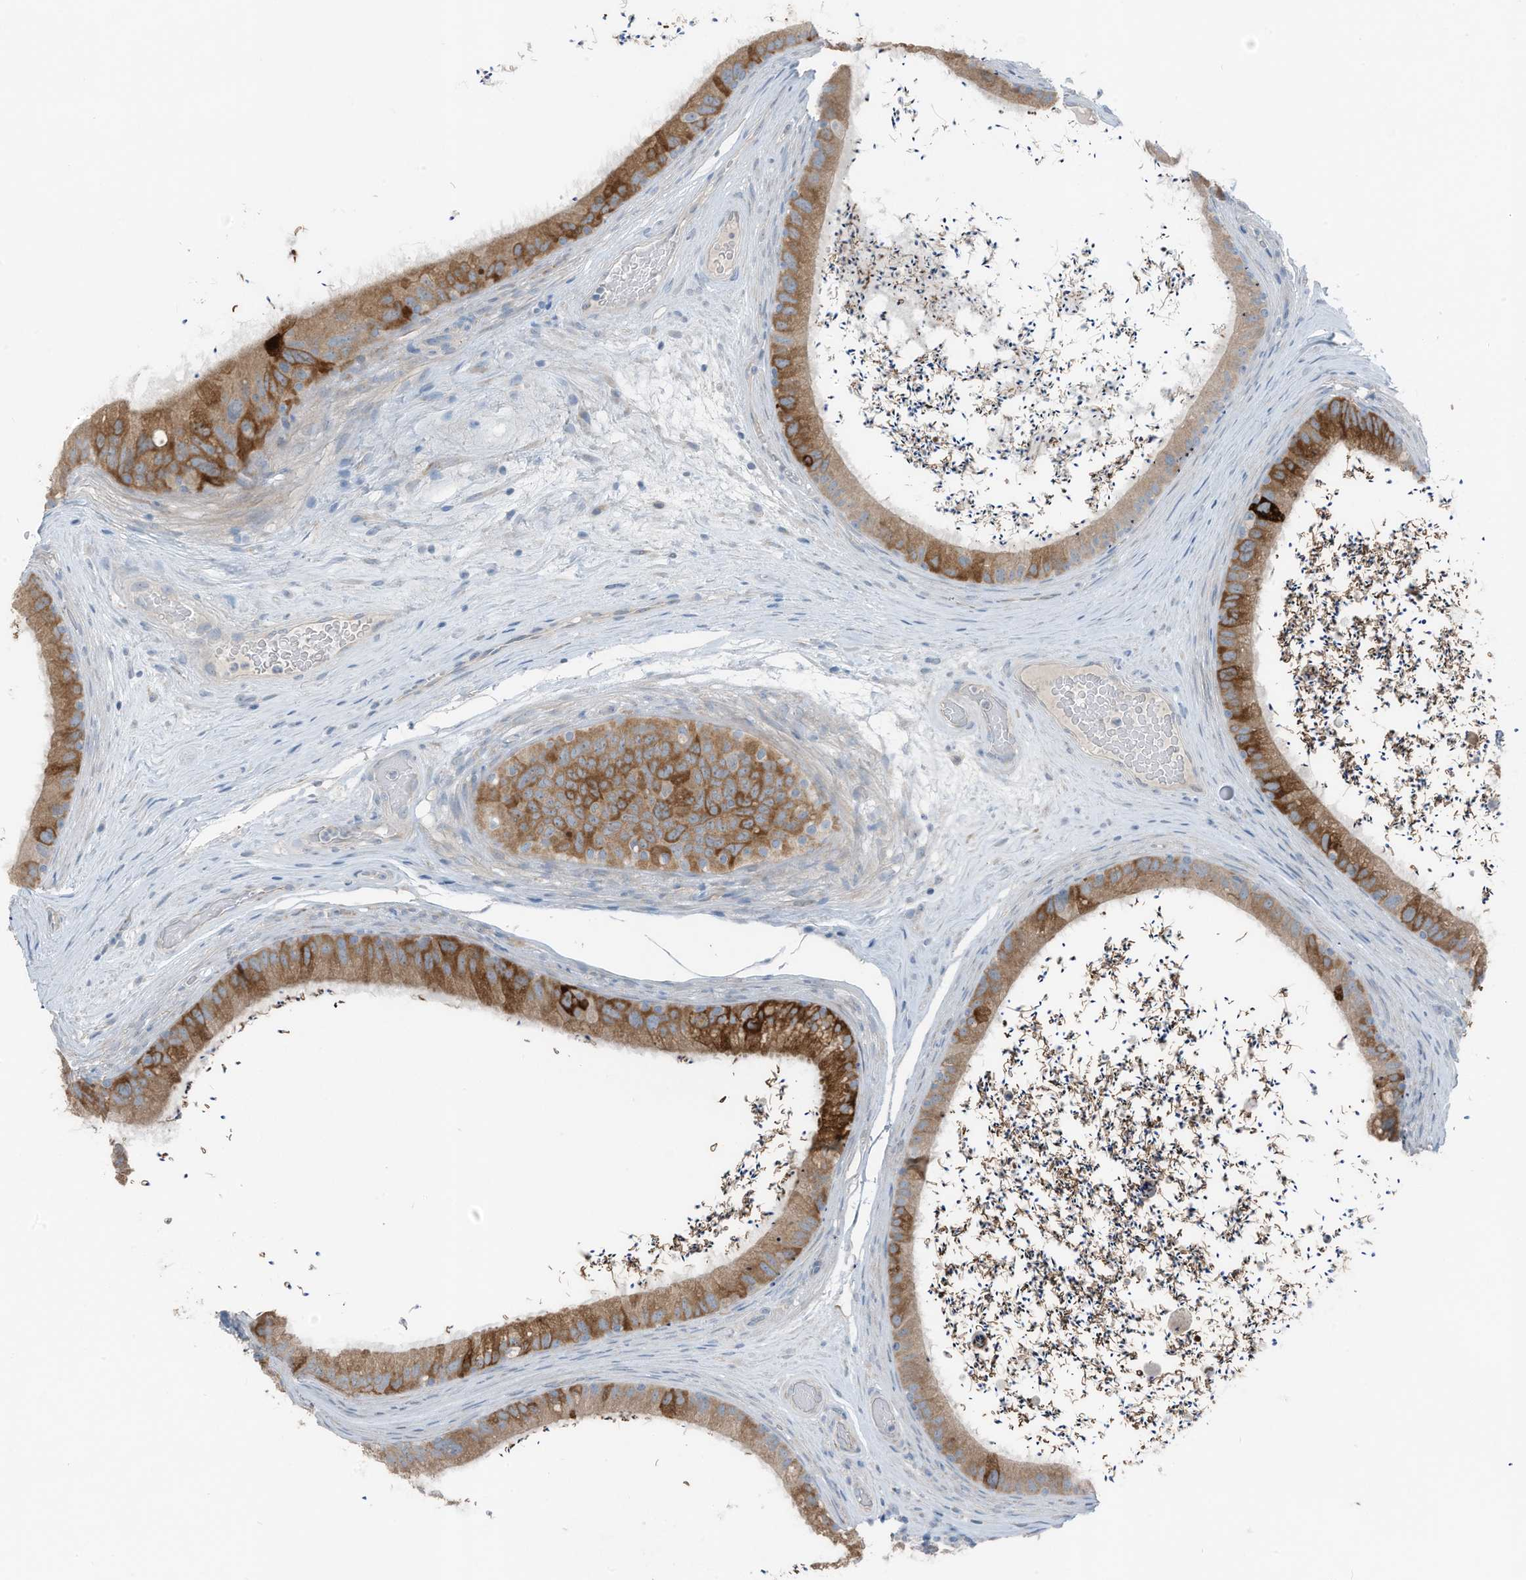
{"staining": {"intensity": "strong", "quantity": ">75%", "location": "cytoplasmic/membranous"}, "tissue": "epididymis", "cell_type": "Glandular cells", "image_type": "normal", "snomed": [{"axis": "morphology", "description": "Normal tissue, NOS"}, {"axis": "topography", "description": "Epididymis, spermatic cord, NOS"}], "caption": "Immunohistochemistry (IHC) of unremarkable epididymis demonstrates high levels of strong cytoplasmic/membranous expression in about >75% of glandular cells.", "gene": "ARHGEF33", "patient": {"sex": "male", "age": 50}}